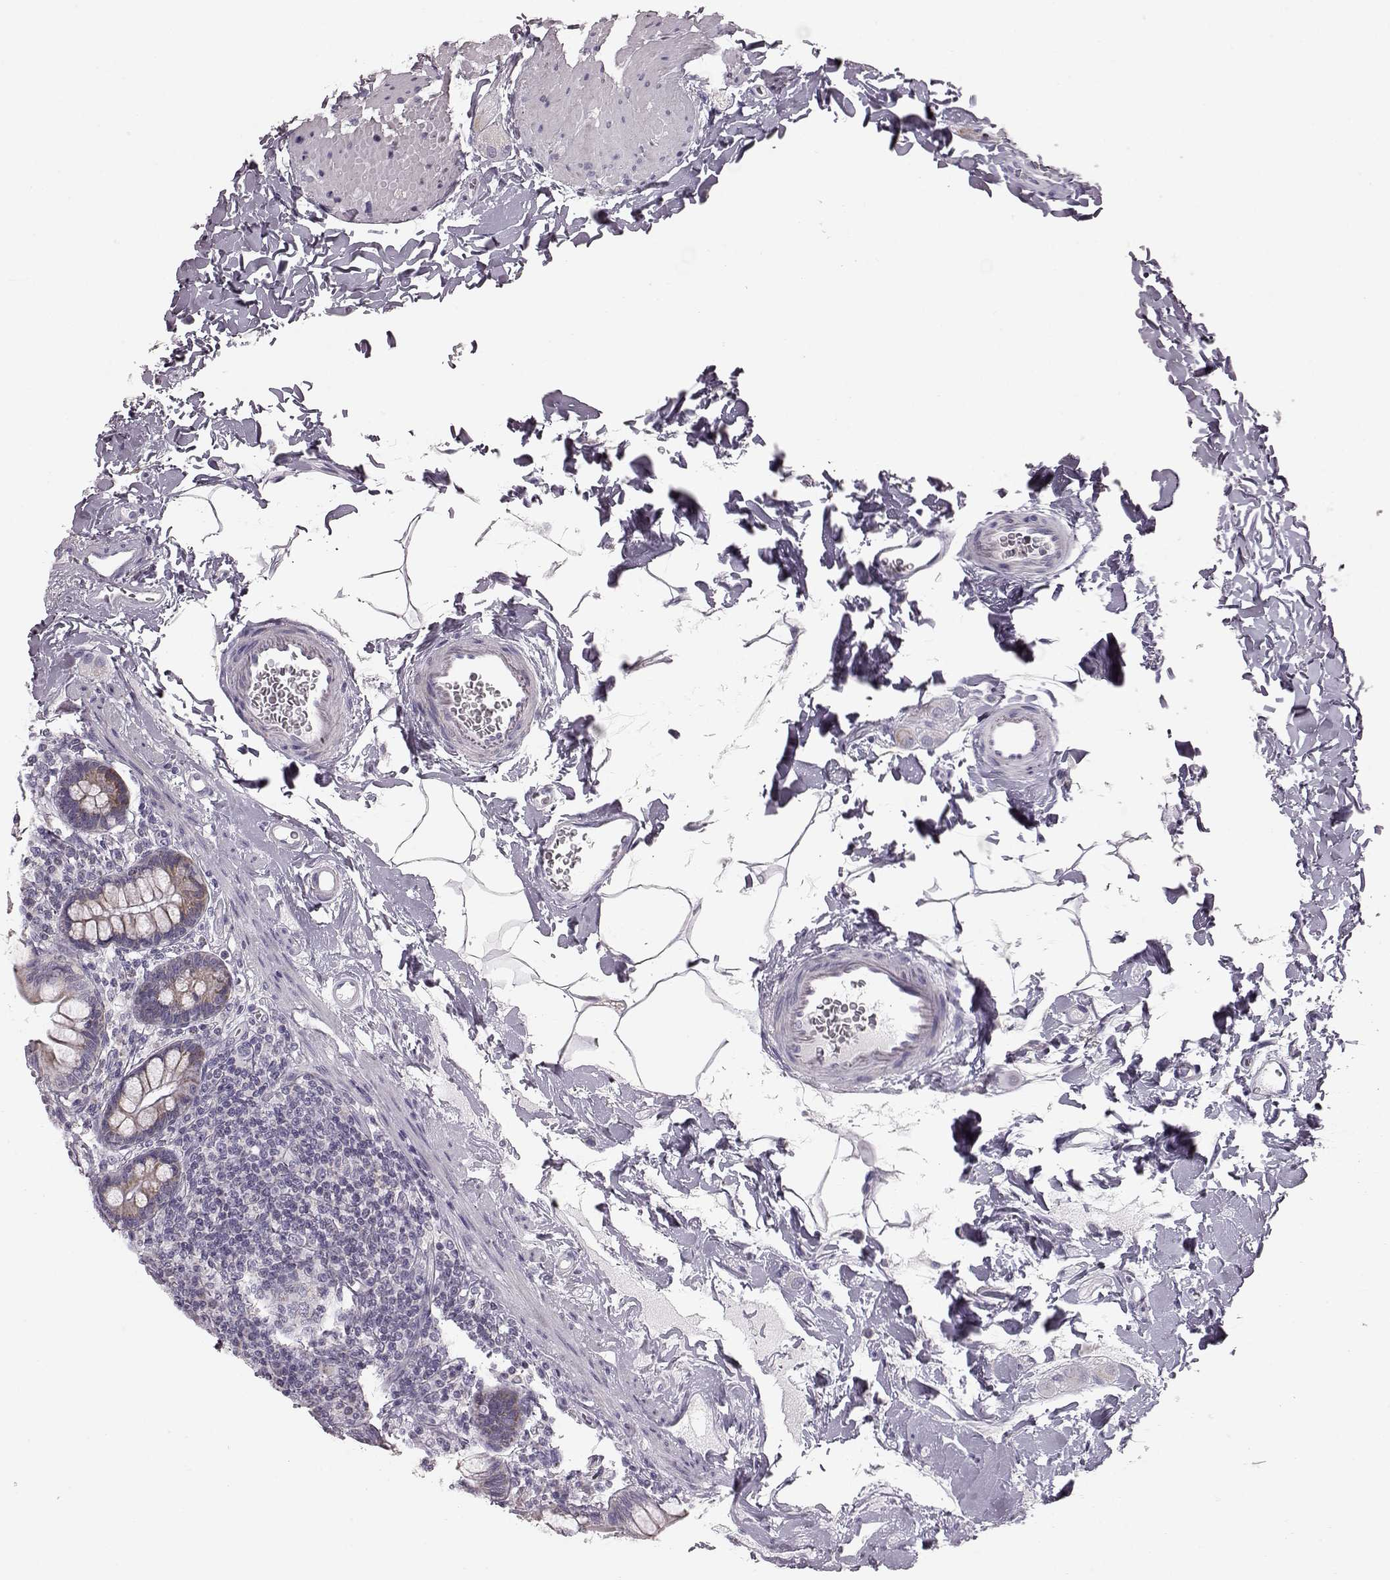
{"staining": {"intensity": "moderate", "quantity": ">75%", "location": "cytoplasmic/membranous"}, "tissue": "small intestine", "cell_type": "Glandular cells", "image_type": "normal", "snomed": [{"axis": "morphology", "description": "Normal tissue, NOS"}, {"axis": "topography", "description": "Small intestine"}], "caption": "Moderate cytoplasmic/membranous protein expression is seen in about >75% of glandular cells in small intestine. (IHC, brightfield microscopy, high magnification).", "gene": "ATP5MF", "patient": {"sex": "female", "age": 56}}